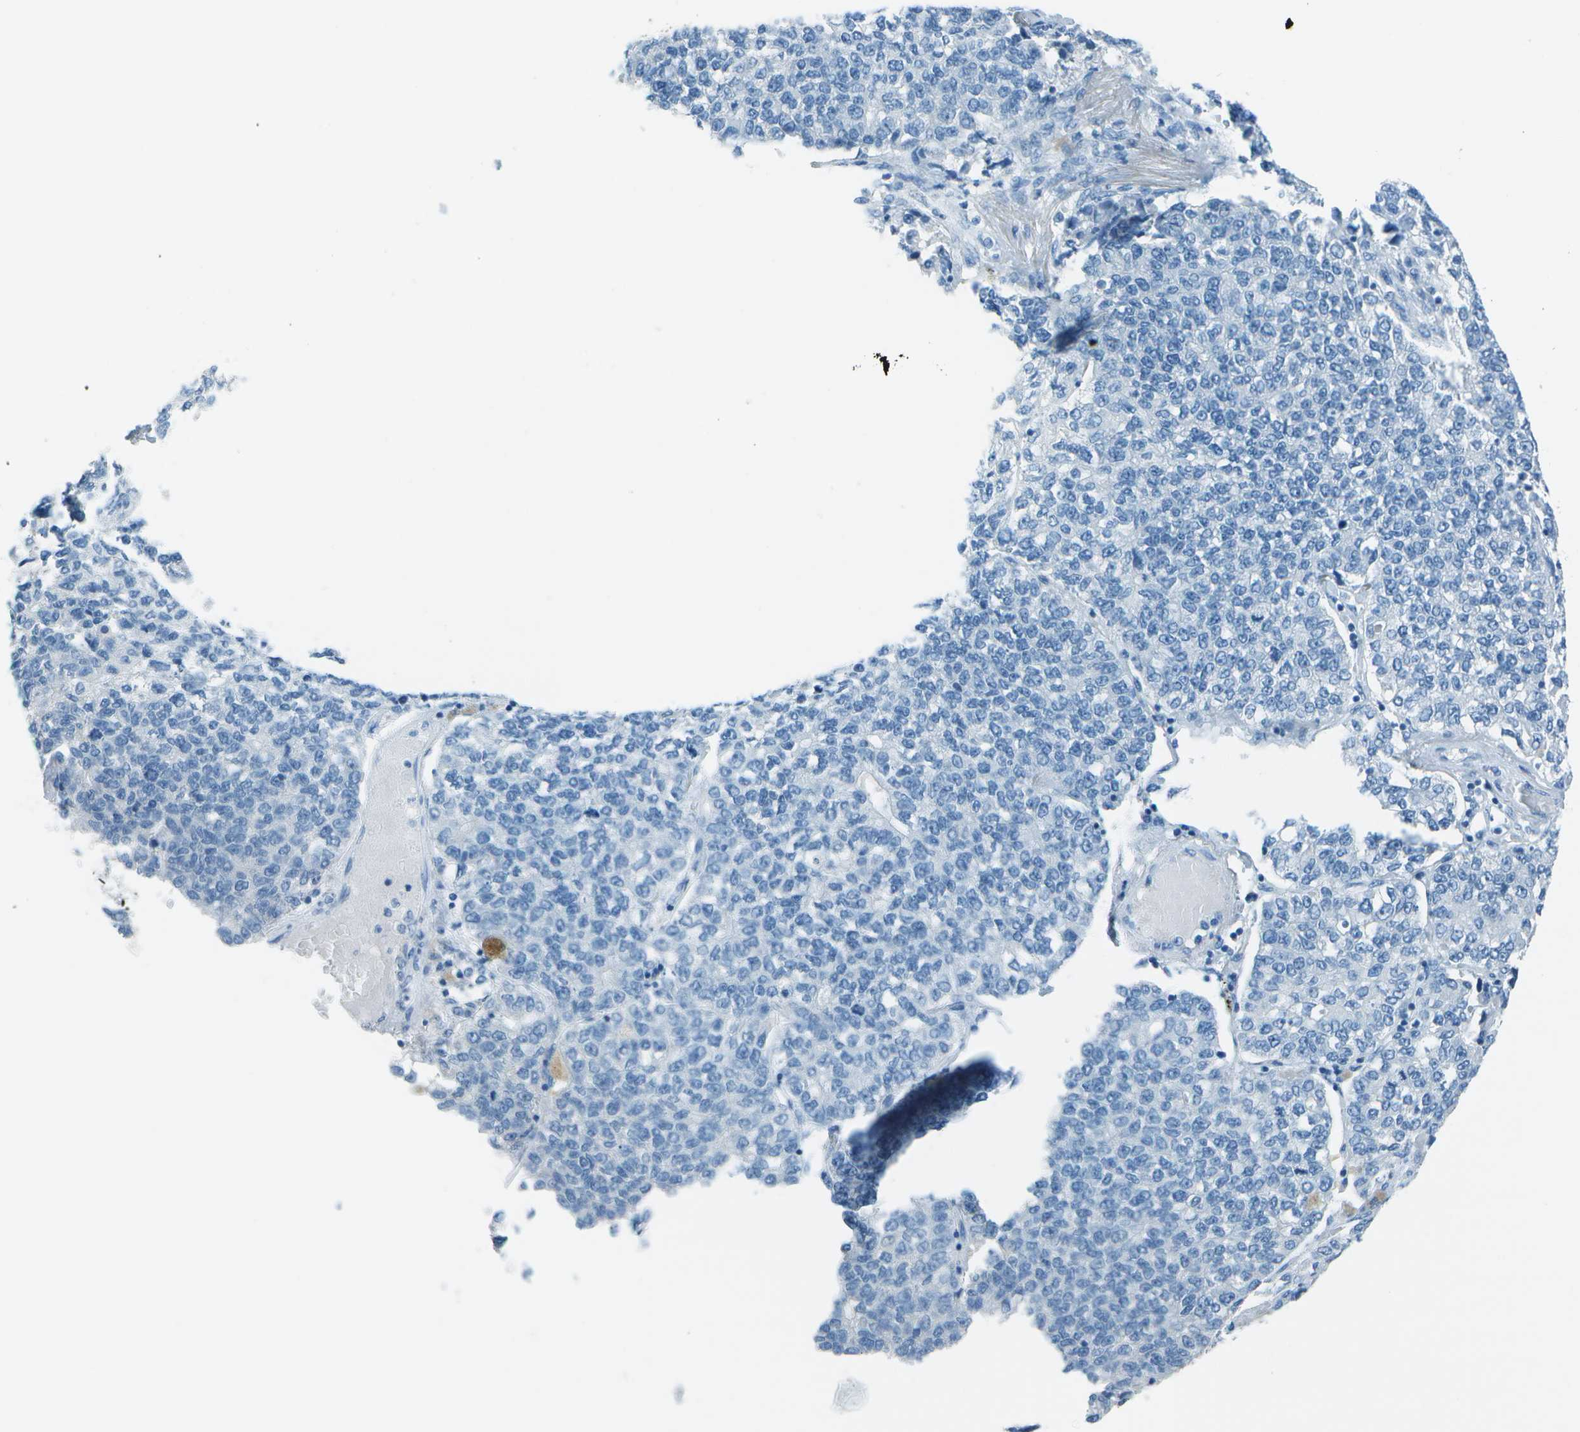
{"staining": {"intensity": "negative", "quantity": "none", "location": "none"}, "tissue": "lung cancer", "cell_type": "Tumor cells", "image_type": "cancer", "snomed": [{"axis": "morphology", "description": "Adenocarcinoma, NOS"}, {"axis": "topography", "description": "Lung"}], "caption": "A micrograph of adenocarcinoma (lung) stained for a protein shows no brown staining in tumor cells. (Stains: DAB immunohistochemistry (IHC) with hematoxylin counter stain, Microscopy: brightfield microscopy at high magnification).", "gene": "FGF1", "patient": {"sex": "male", "age": 49}}